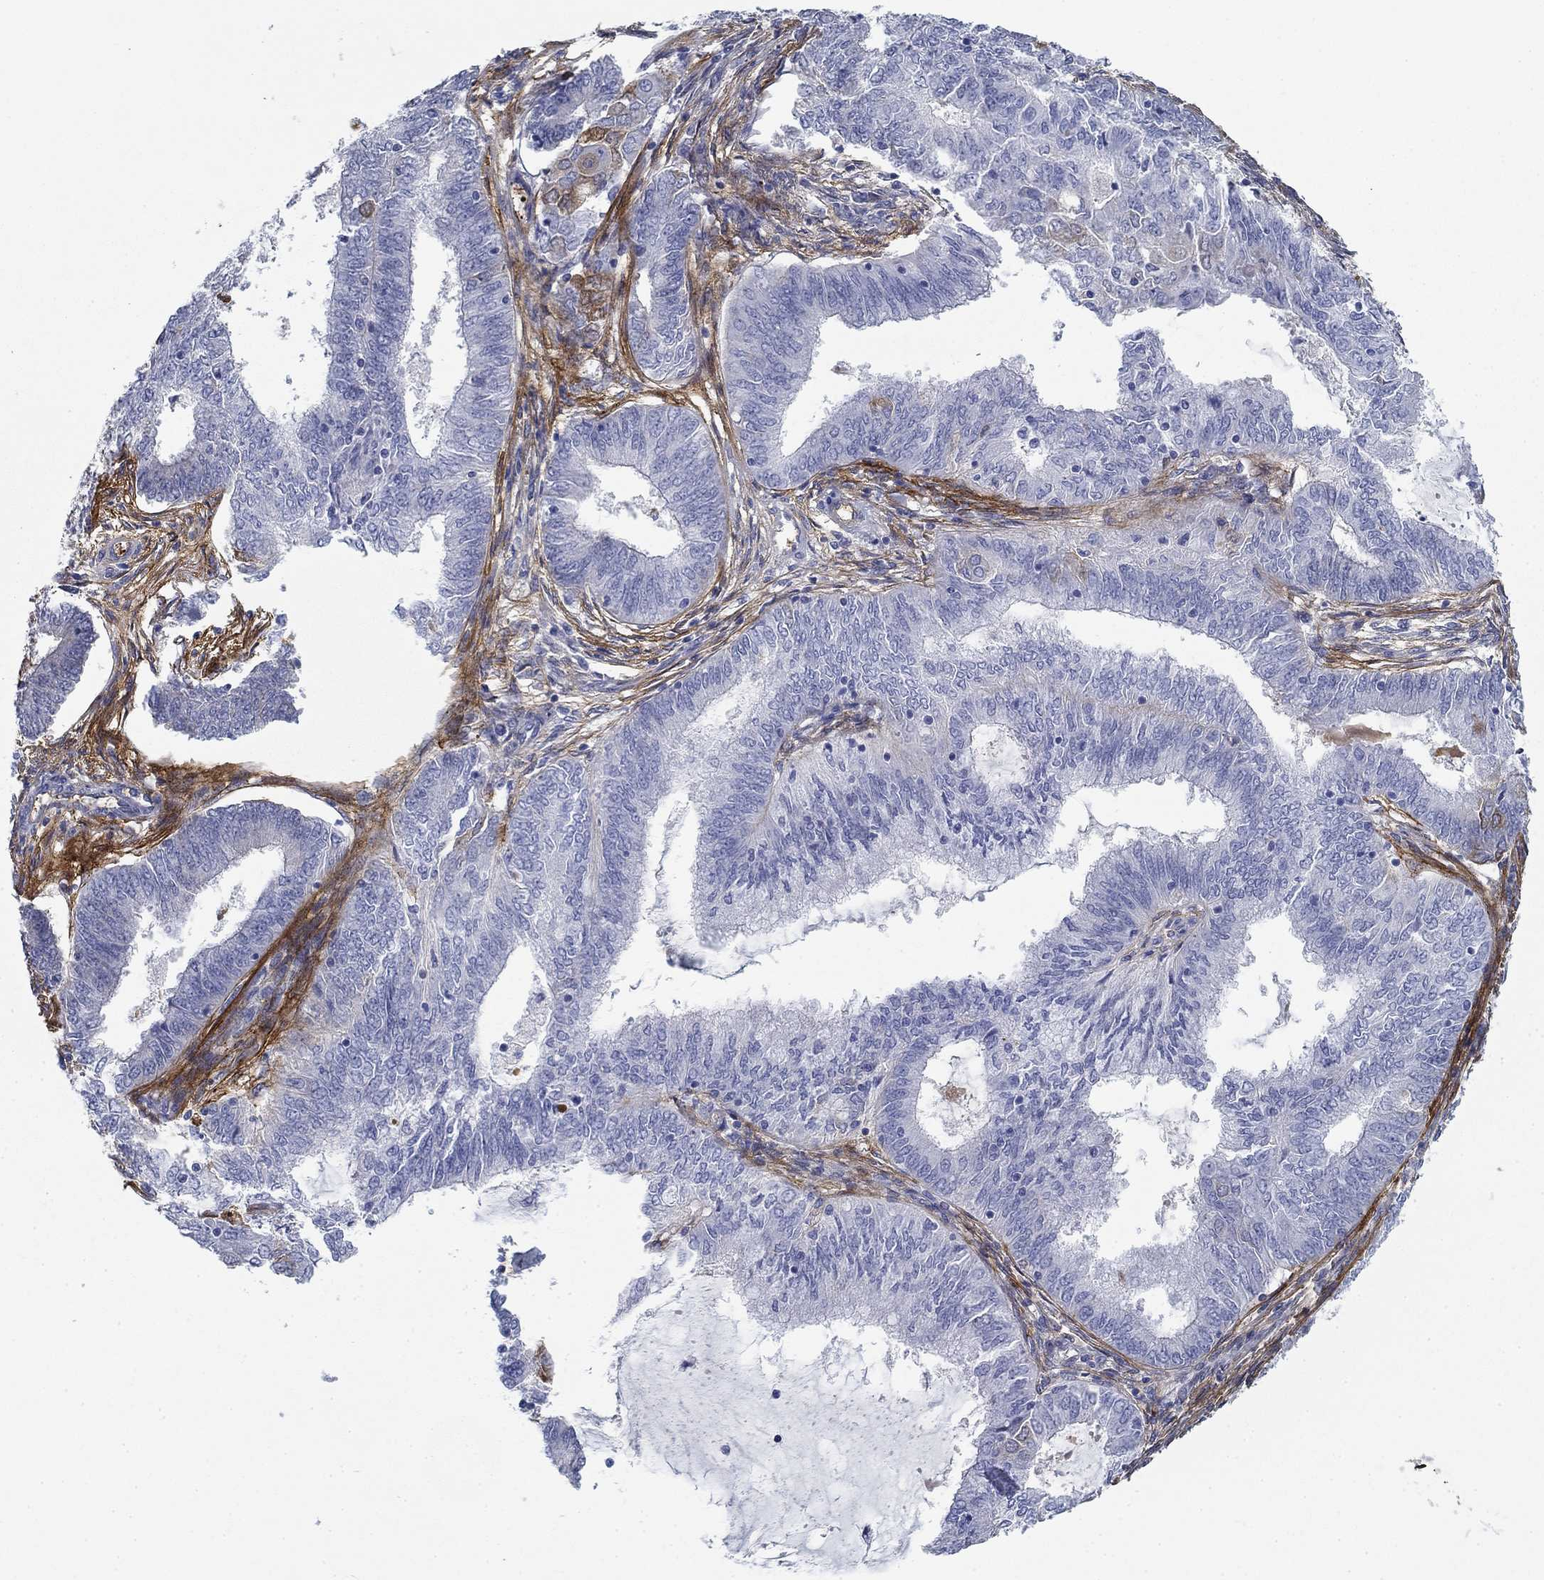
{"staining": {"intensity": "negative", "quantity": "none", "location": "none"}, "tissue": "endometrial cancer", "cell_type": "Tumor cells", "image_type": "cancer", "snomed": [{"axis": "morphology", "description": "Adenocarcinoma, NOS"}, {"axis": "topography", "description": "Endometrium"}], "caption": "This is a image of immunohistochemistry staining of adenocarcinoma (endometrial), which shows no staining in tumor cells.", "gene": "GPC1", "patient": {"sex": "female", "age": 62}}